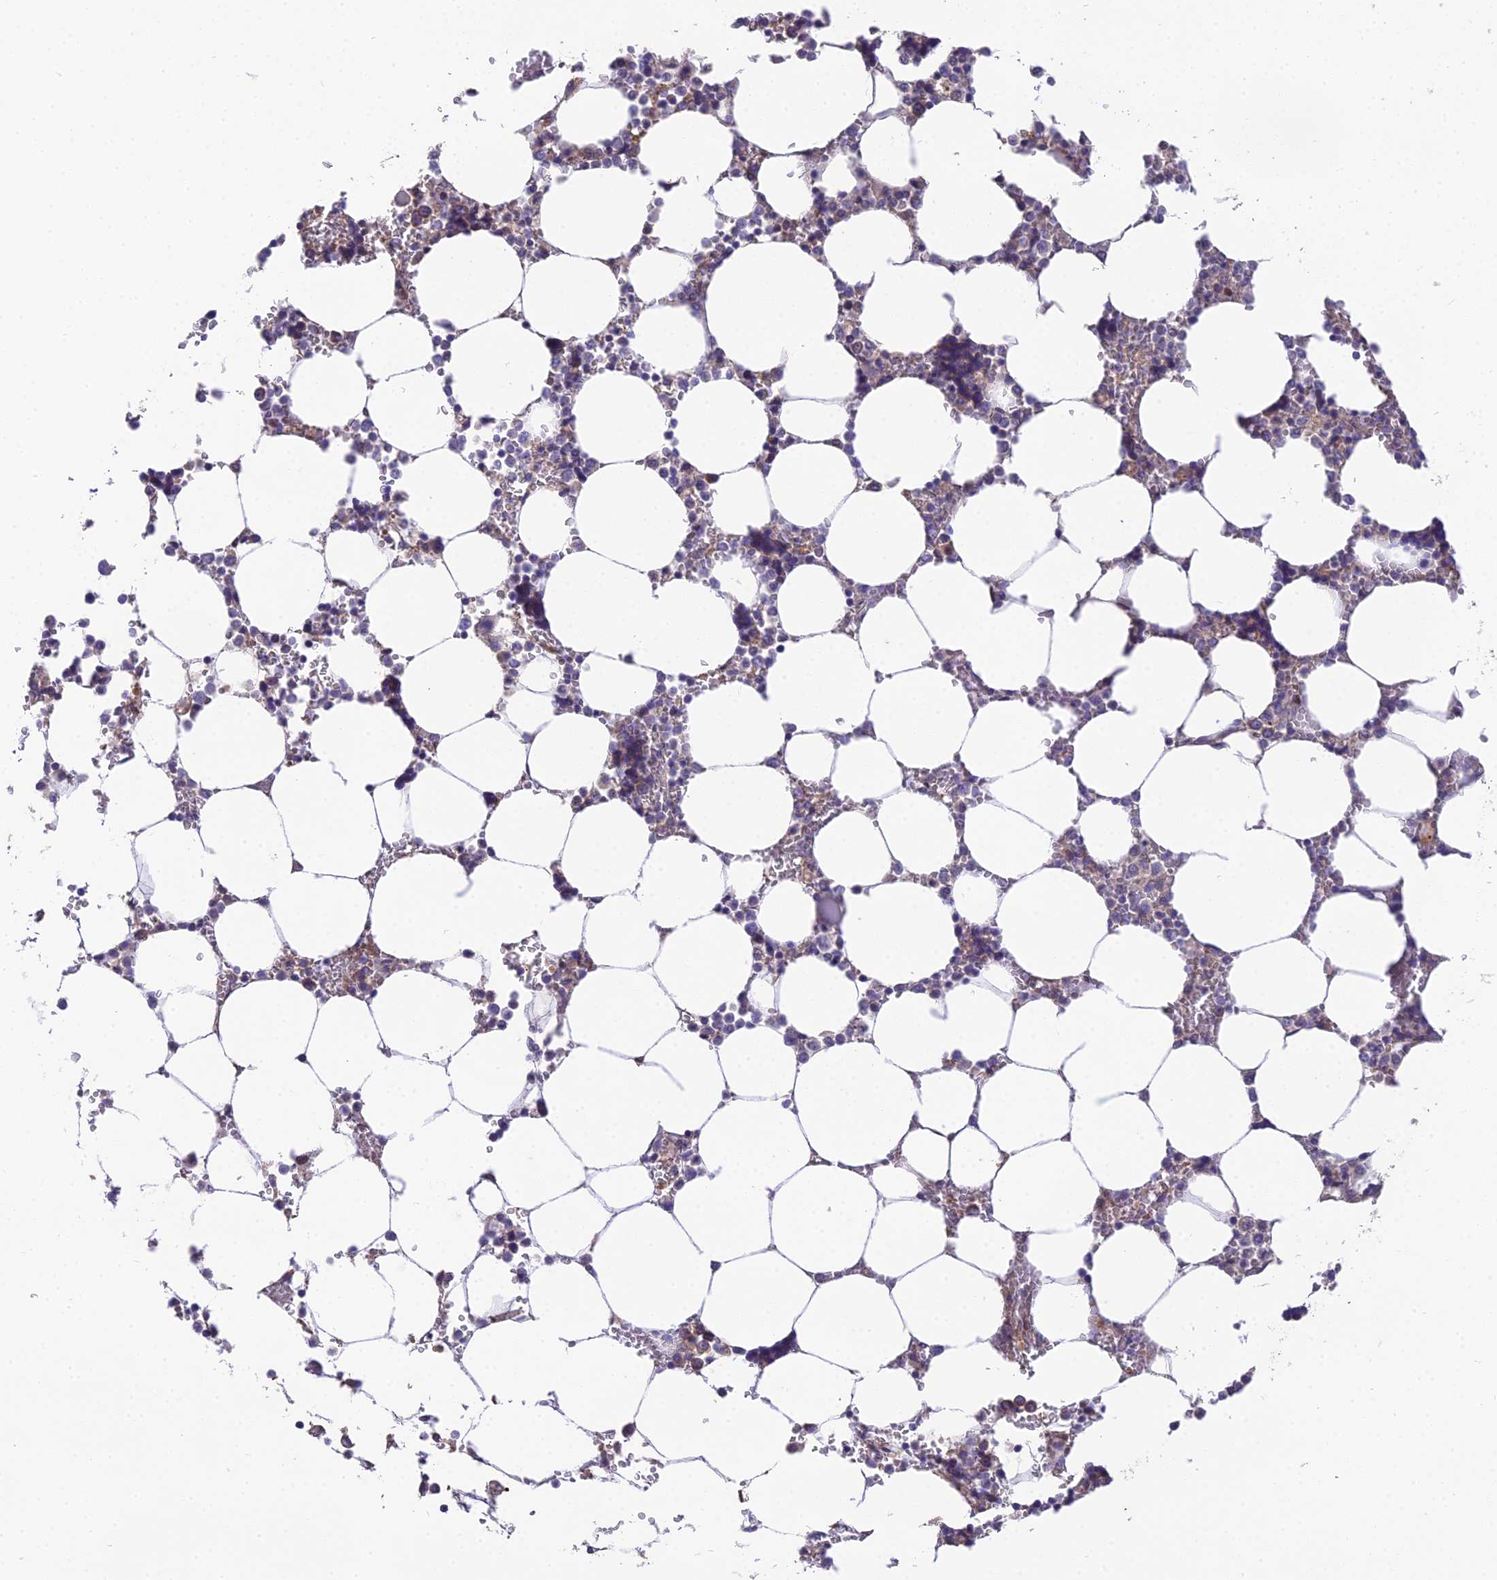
{"staining": {"intensity": "strong", "quantity": "<25%", "location": "nuclear"}, "tissue": "bone marrow", "cell_type": "Hematopoietic cells", "image_type": "normal", "snomed": [{"axis": "morphology", "description": "Normal tissue, NOS"}, {"axis": "topography", "description": "Bone marrow"}], "caption": "Immunohistochemical staining of benign bone marrow exhibits strong nuclear protein positivity in about <25% of hematopoietic cells.", "gene": "PUS10", "patient": {"sex": "male", "age": 64}}